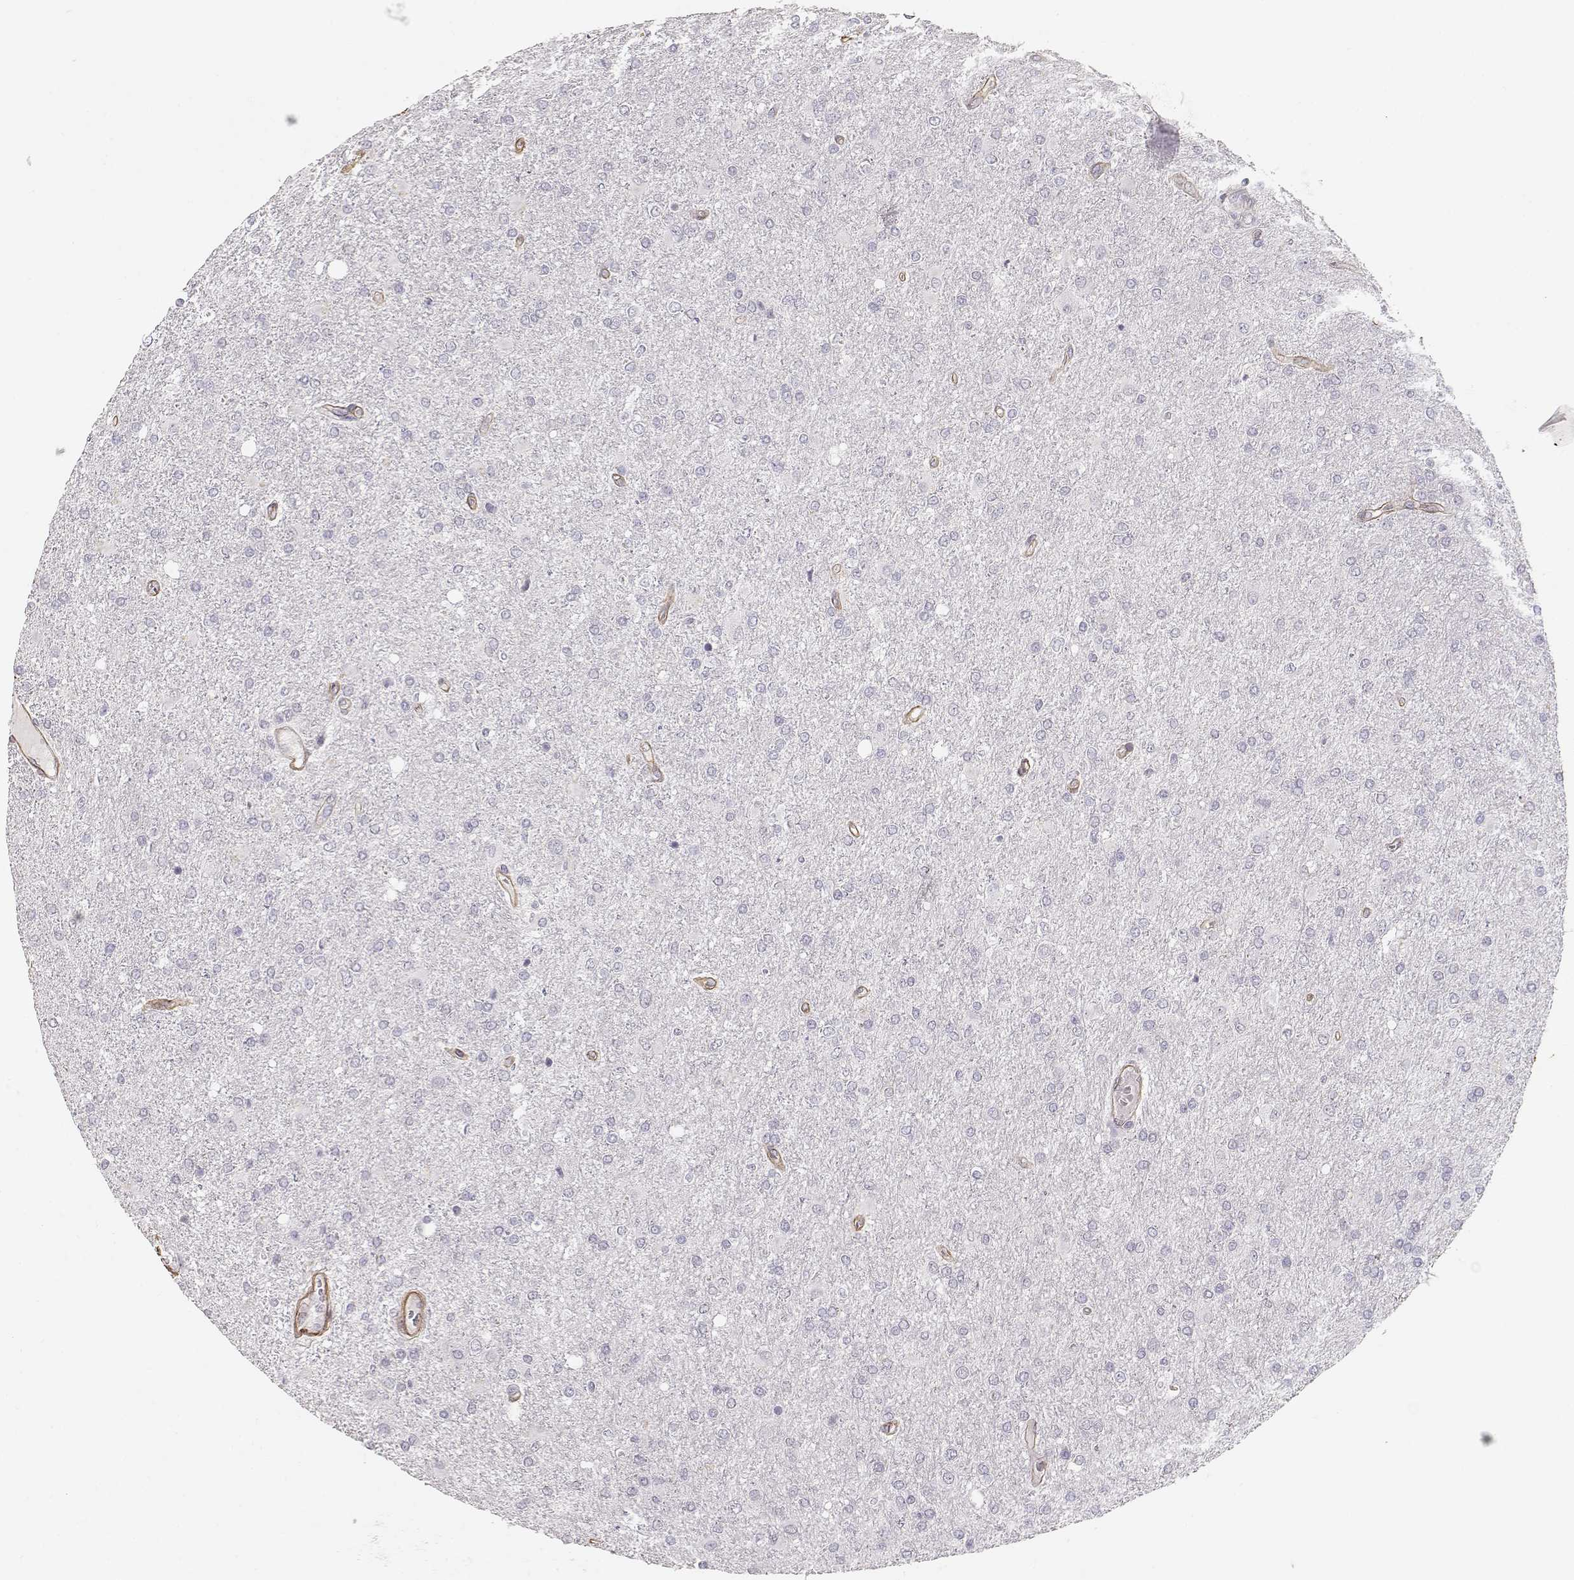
{"staining": {"intensity": "negative", "quantity": "none", "location": "none"}, "tissue": "glioma", "cell_type": "Tumor cells", "image_type": "cancer", "snomed": [{"axis": "morphology", "description": "Glioma, malignant, High grade"}, {"axis": "topography", "description": "Cerebral cortex"}], "caption": "Image shows no protein positivity in tumor cells of malignant glioma (high-grade) tissue.", "gene": "LAMA5", "patient": {"sex": "male", "age": 70}}